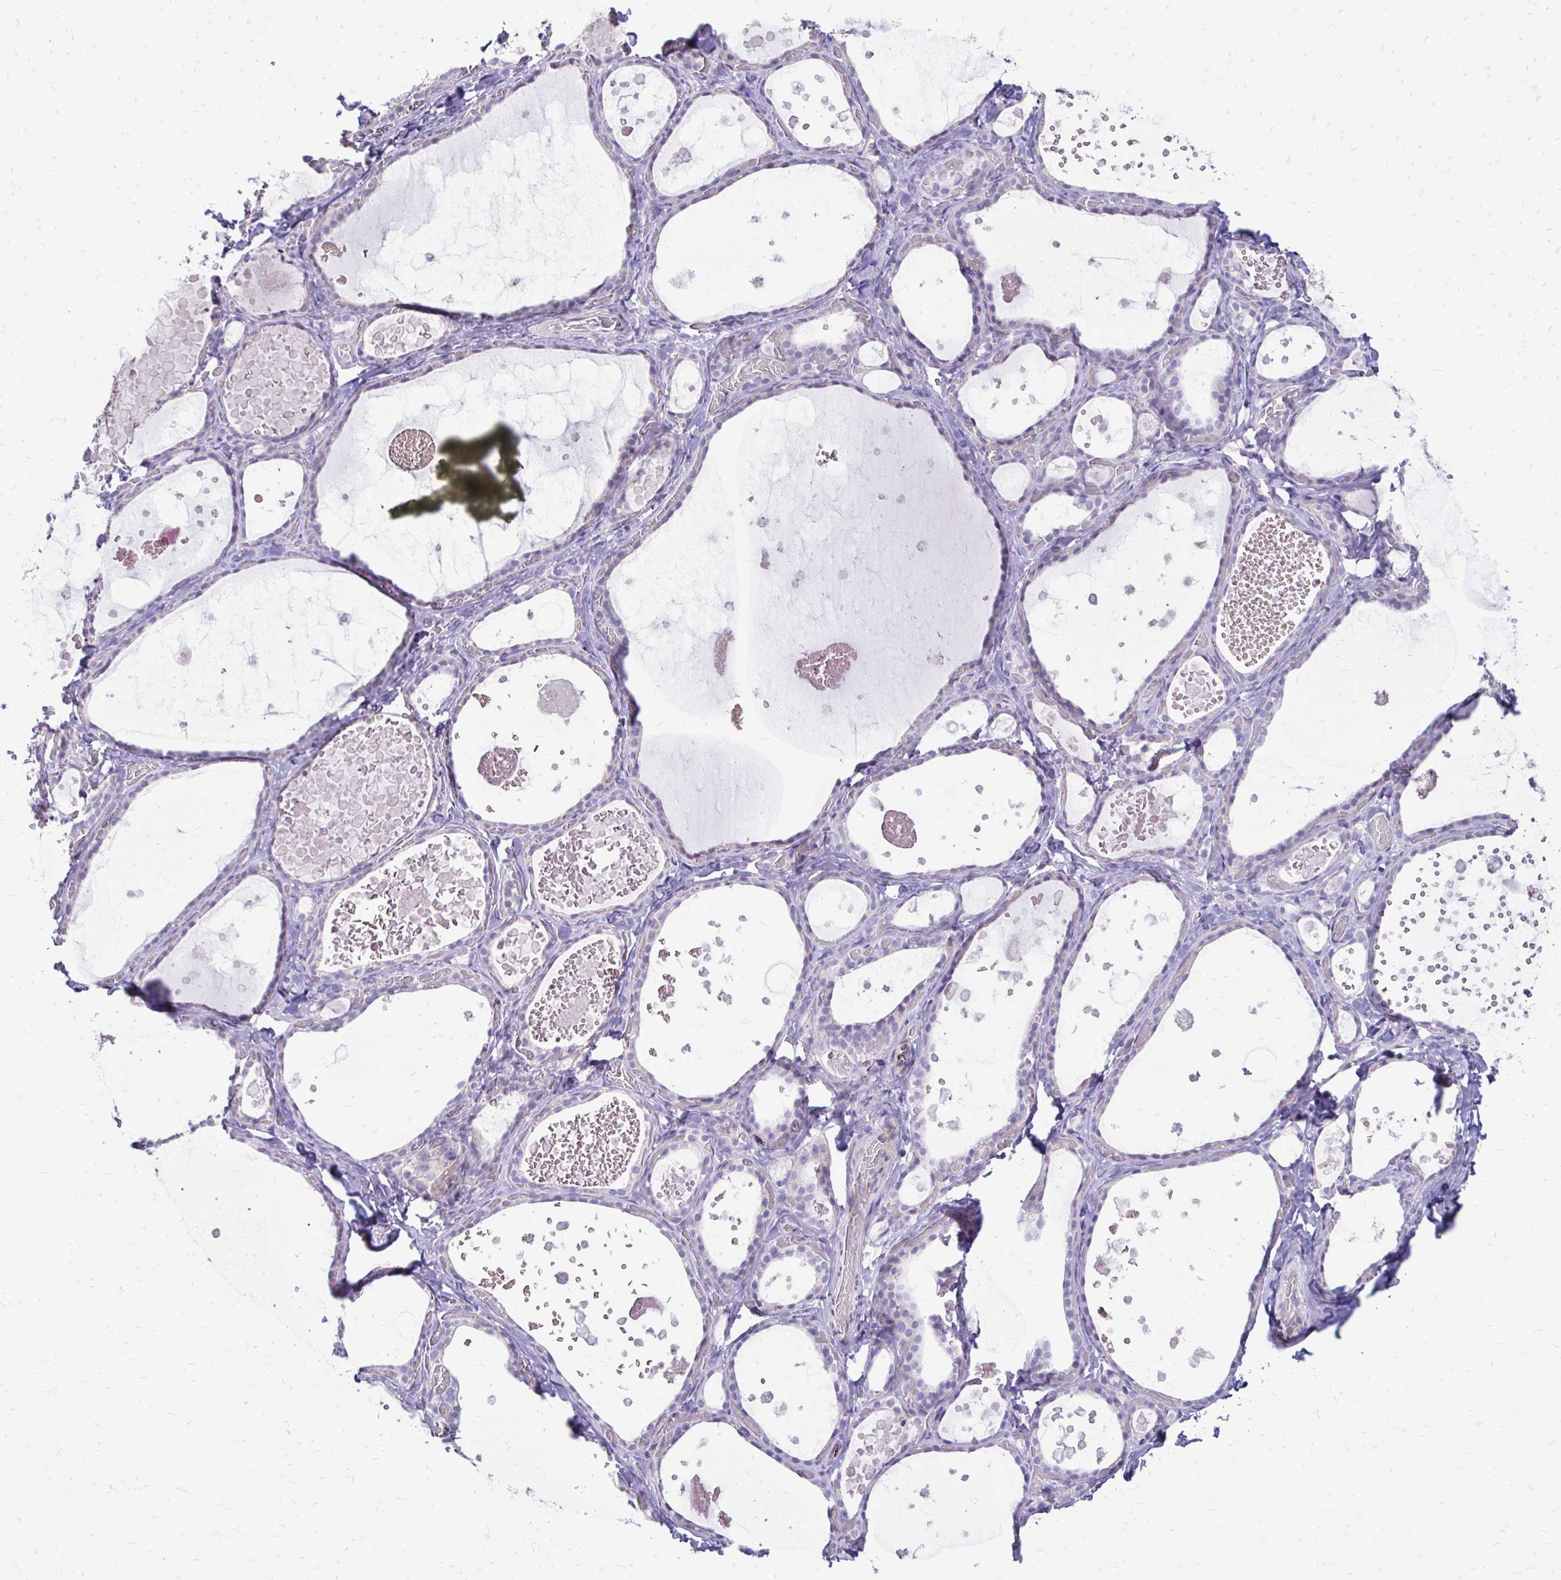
{"staining": {"intensity": "negative", "quantity": "none", "location": "none"}, "tissue": "thyroid gland", "cell_type": "Glandular cells", "image_type": "normal", "snomed": [{"axis": "morphology", "description": "Normal tissue, NOS"}, {"axis": "topography", "description": "Thyroid gland"}], "caption": "IHC of benign human thyroid gland displays no positivity in glandular cells.", "gene": "GAS2", "patient": {"sex": "female", "age": 56}}